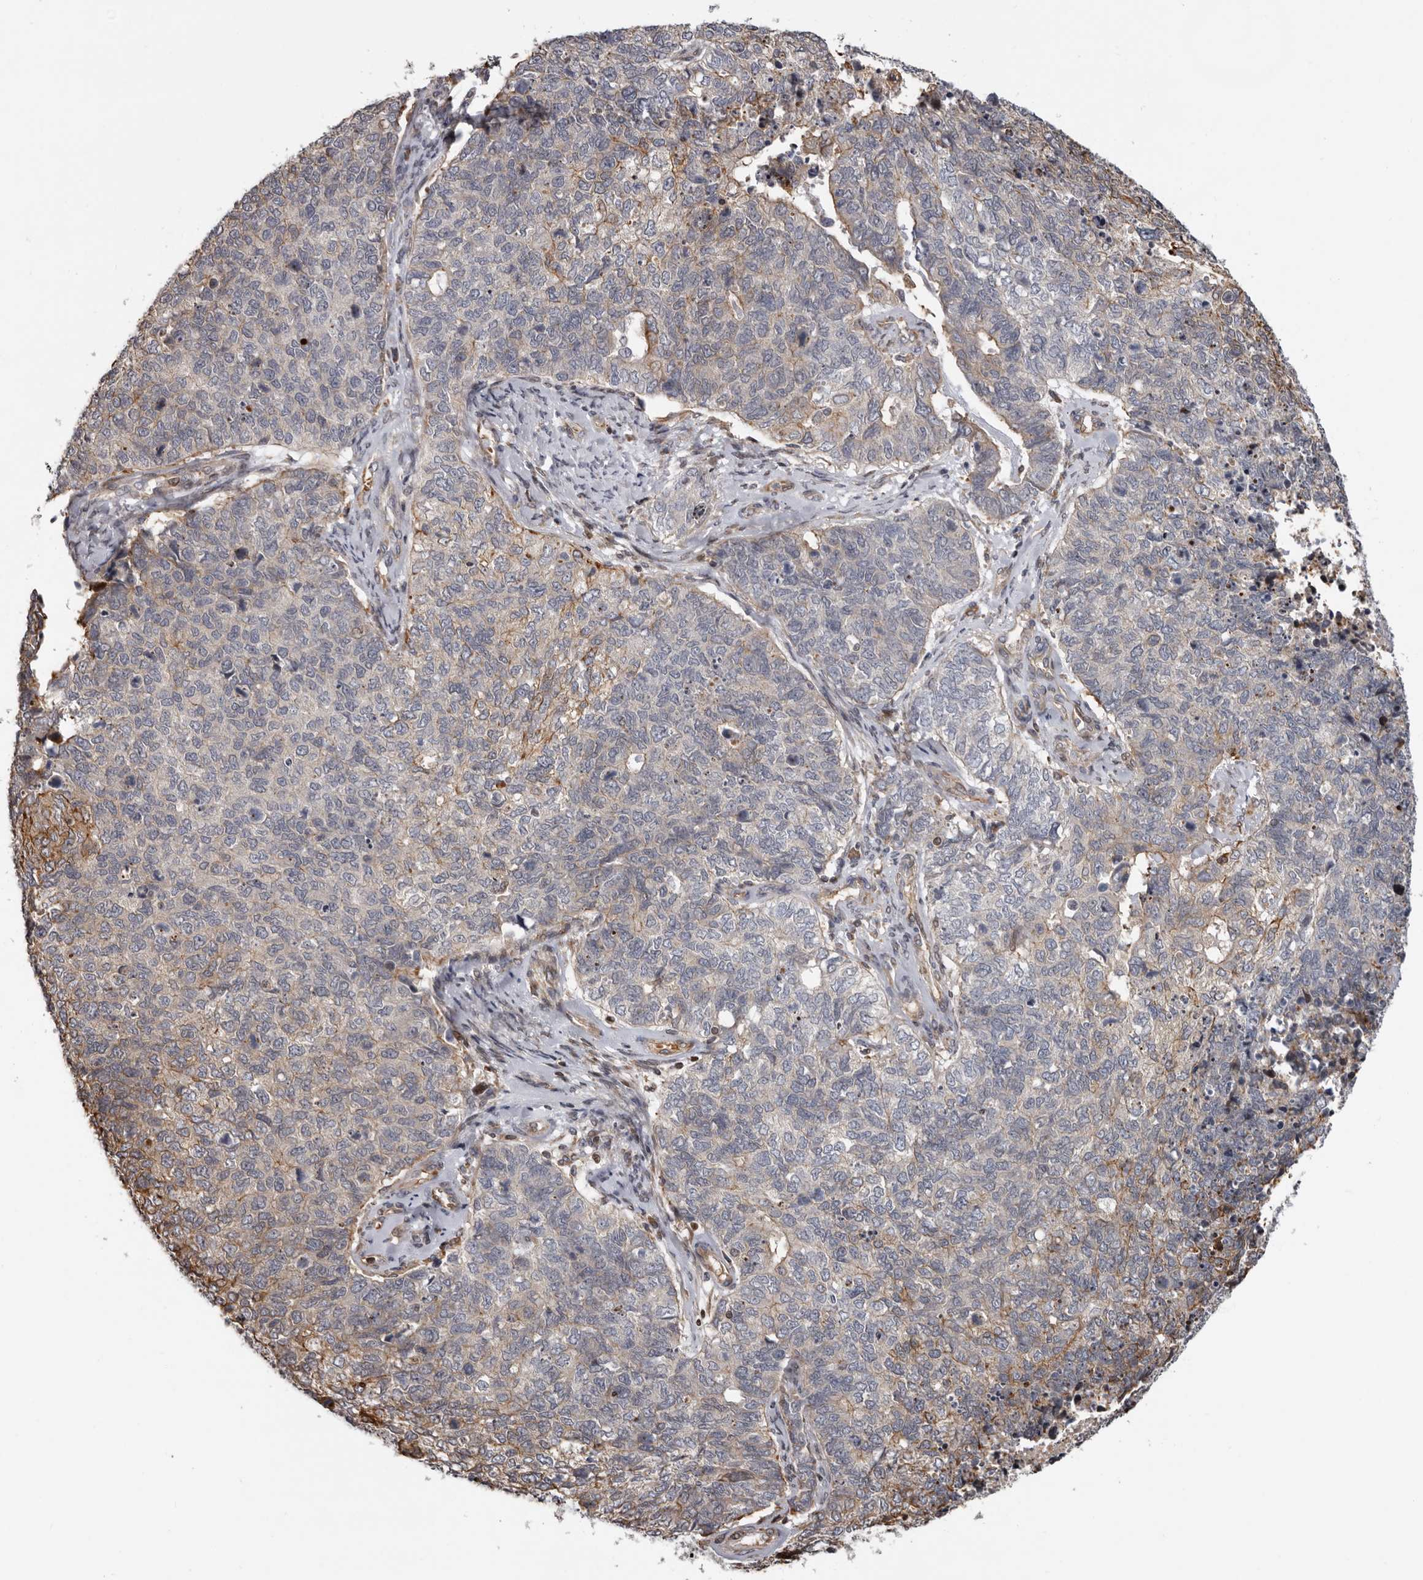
{"staining": {"intensity": "negative", "quantity": "none", "location": "none"}, "tissue": "cervical cancer", "cell_type": "Tumor cells", "image_type": "cancer", "snomed": [{"axis": "morphology", "description": "Squamous cell carcinoma, NOS"}, {"axis": "topography", "description": "Cervix"}], "caption": "Human cervical cancer (squamous cell carcinoma) stained for a protein using immunohistochemistry (IHC) demonstrates no staining in tumor cells.", "gene": "FGFR4", "patient": {"sex": "female", "age": 63}}